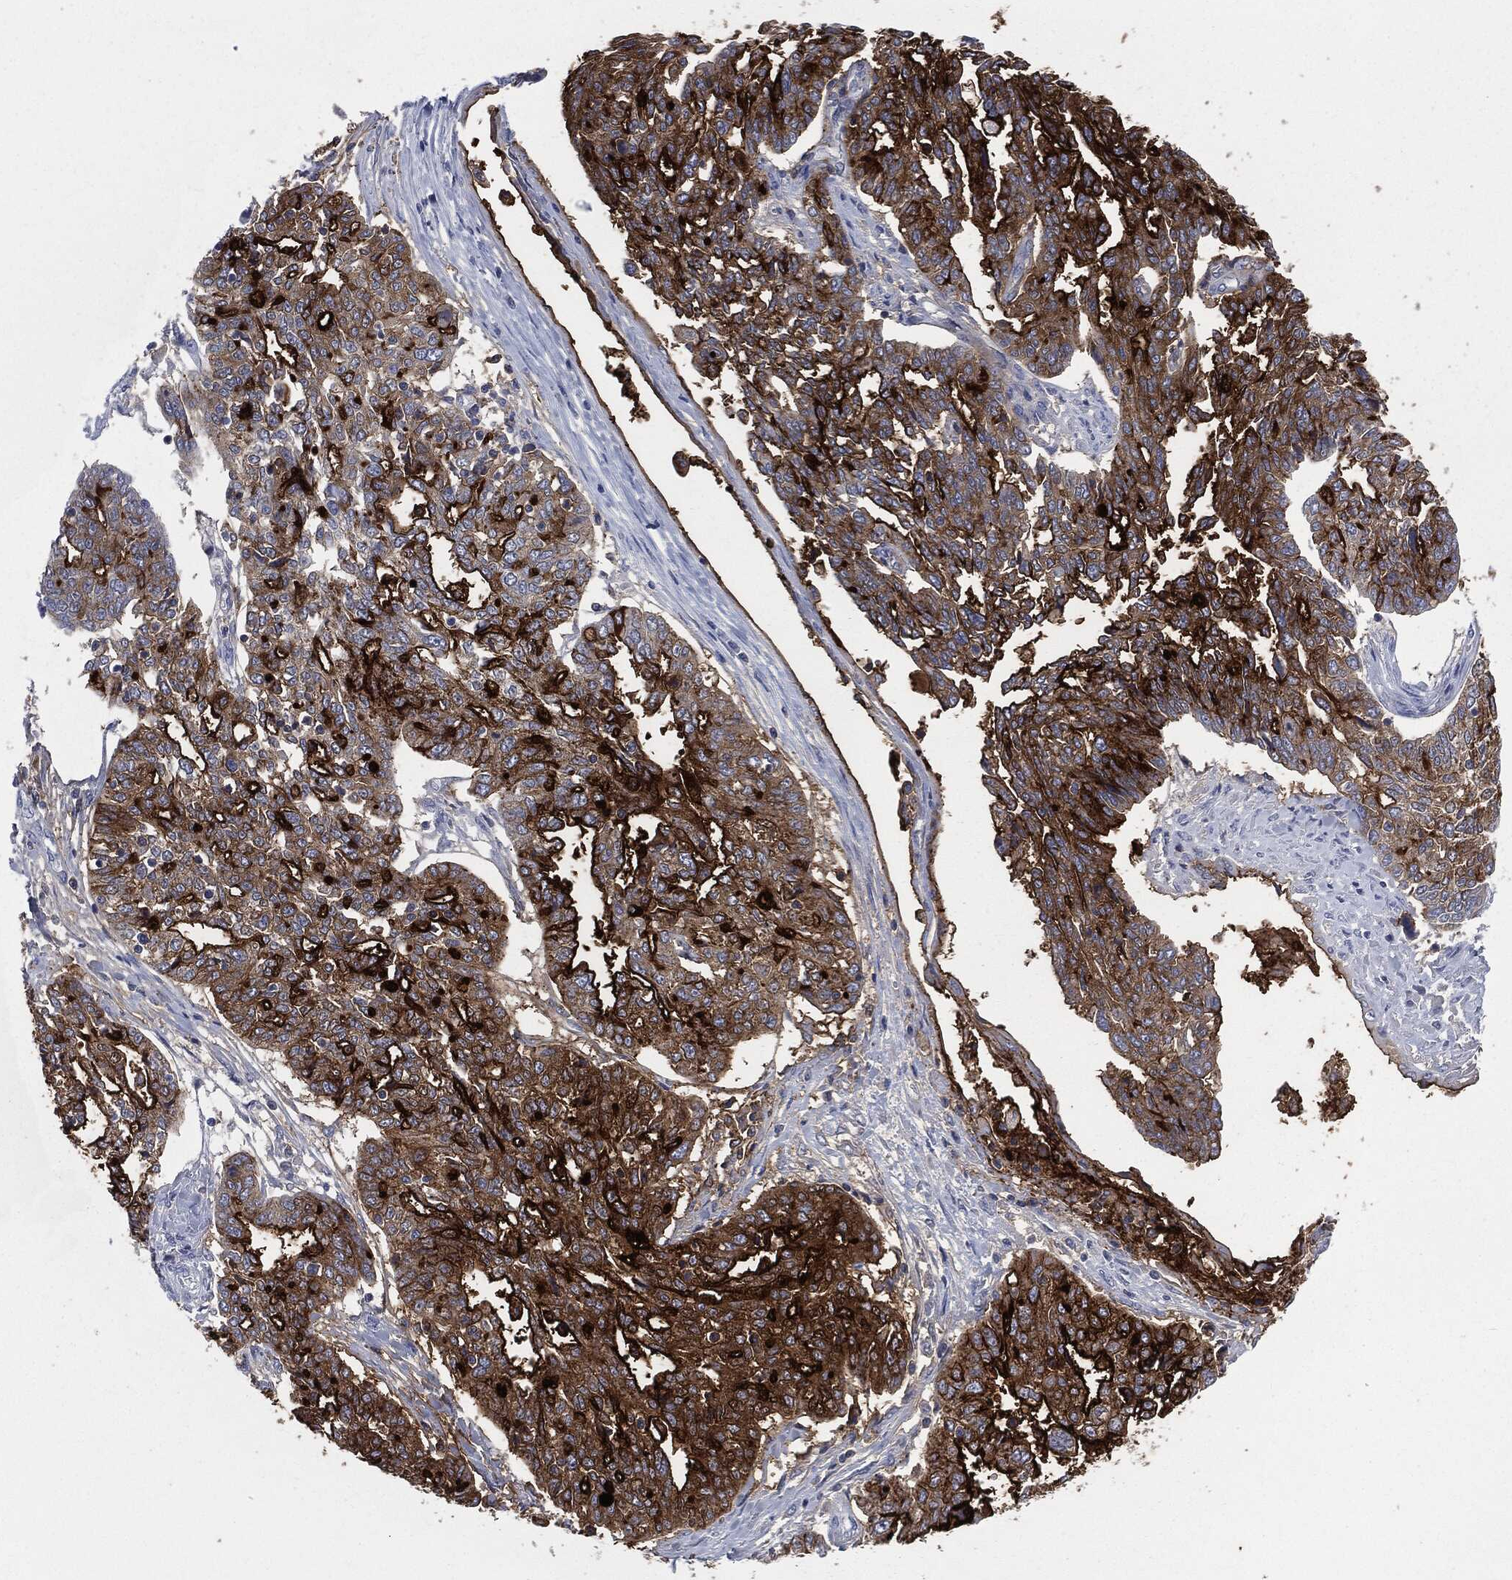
{"staining": {"intensity": "strong", "quantity": "25%-75%", "location": "cytoplasmic/membranous"}, "tissue": "ovarian cancer", "cell_type": "Tumor cells", "image_type": "cancer", "snomed": [{"axis": "morphology", "description": "Cystadenocarcinoma, serous, NOS"}, {"axis": "topography", "description": "Ovary"}], "caption": "Ovarian cancer (serous cystadenocarcinoma) tissue displays strong cytoplasmic/membranous positivity in about 25%-75% of tumor cells, visualized by immunohistochemistry. Ihc stains the protein of interest in brown and the nuclei are stained blue.", "gene": "MUC16", "patient": {"sex": "female", "age": 67}}